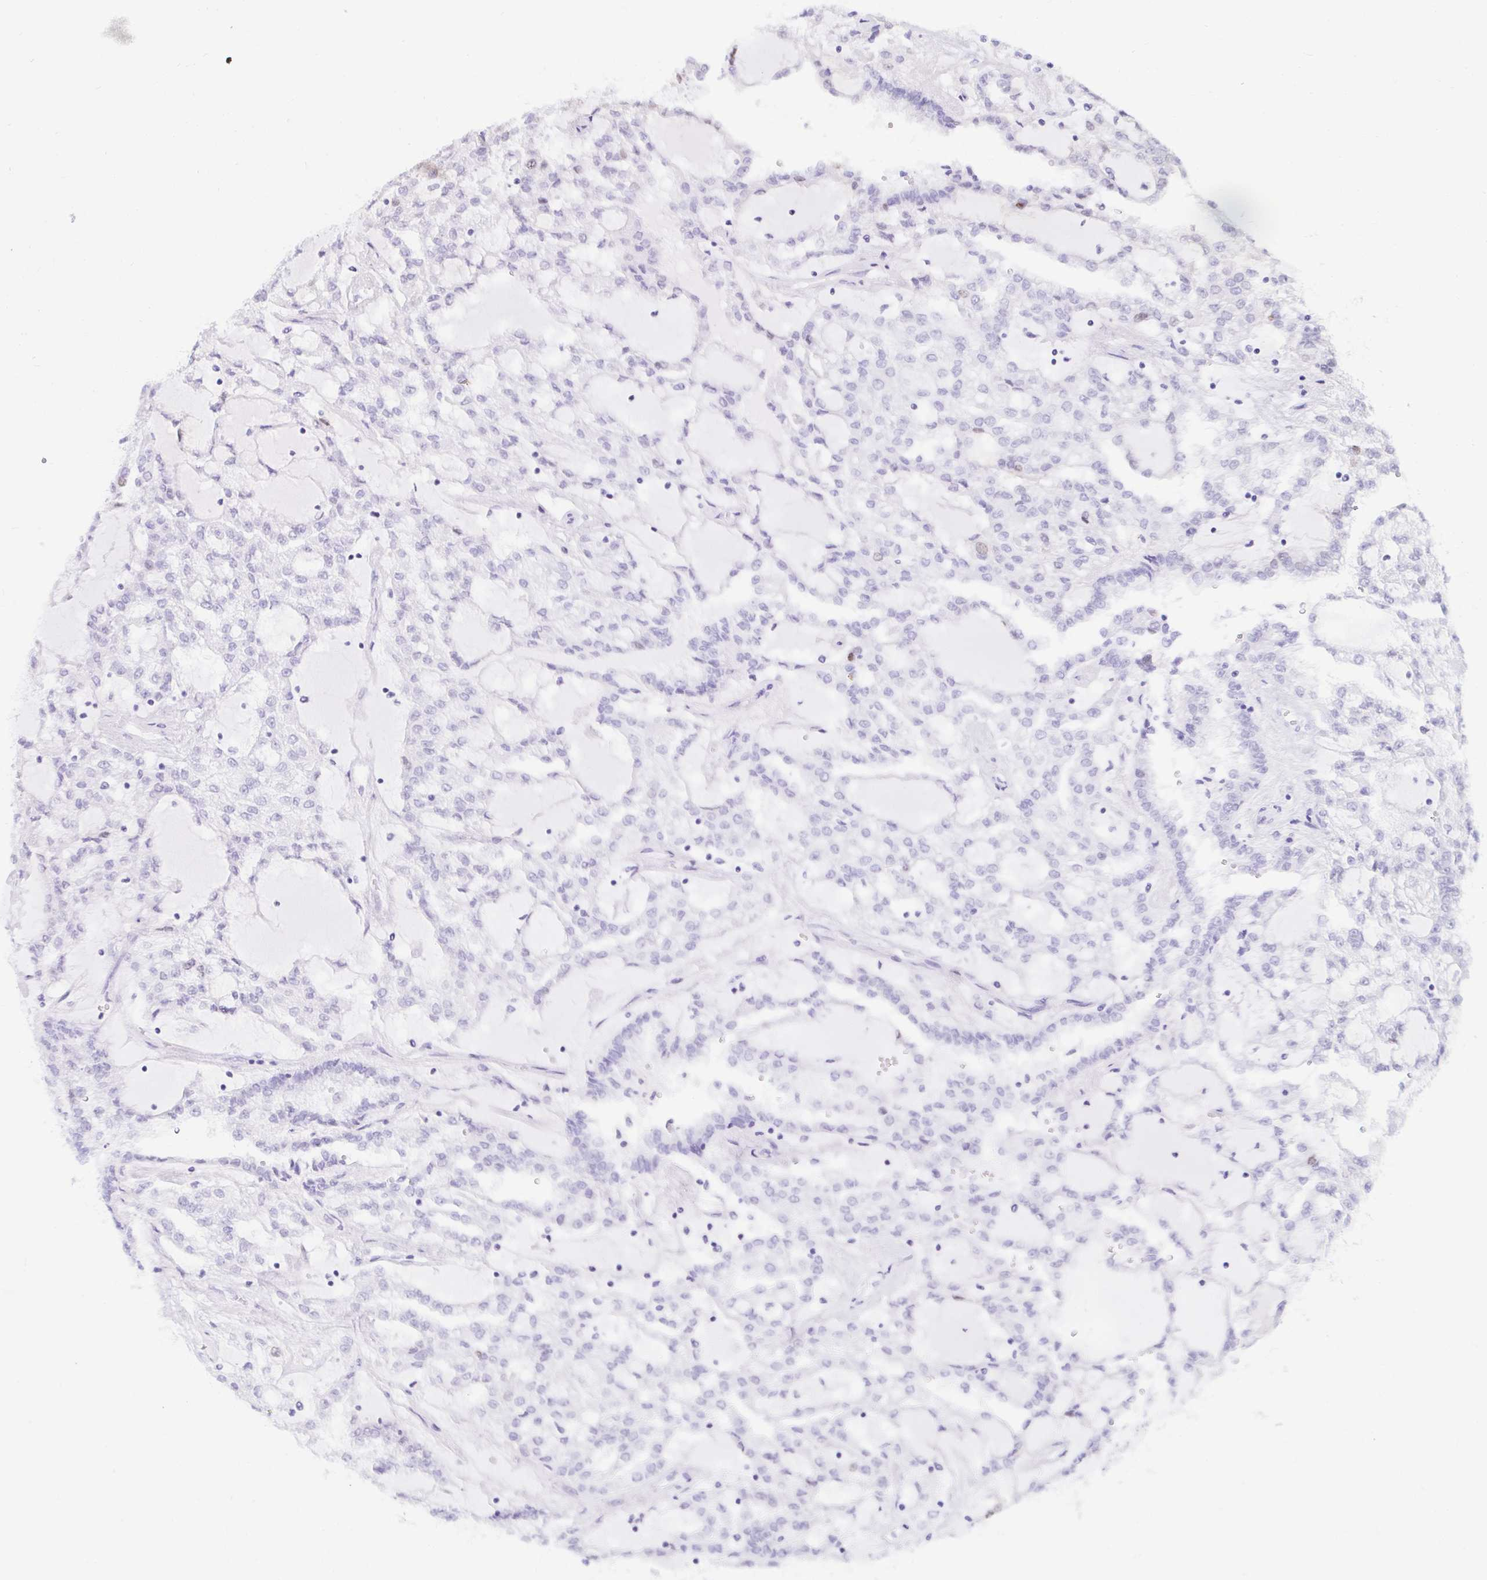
{"staining": {"intensity": "negative", "quantity": "none", "location": "none"}, "tissue": "renal cancer", "cell_type": "Tumor cells", "image_type": "cancer", "snomed": [{"axis": "morphology", "description": "Adenocarcinoma, NOS"}, {"axis": "topography", "description": "Kidney"}], "caption": "Immunohistochemistry (IHC) of renal adenocarcinoma displays no staining in tumor cells.", "gene": "CAPSL", "patient": {"sex": "male", "age": 63}}